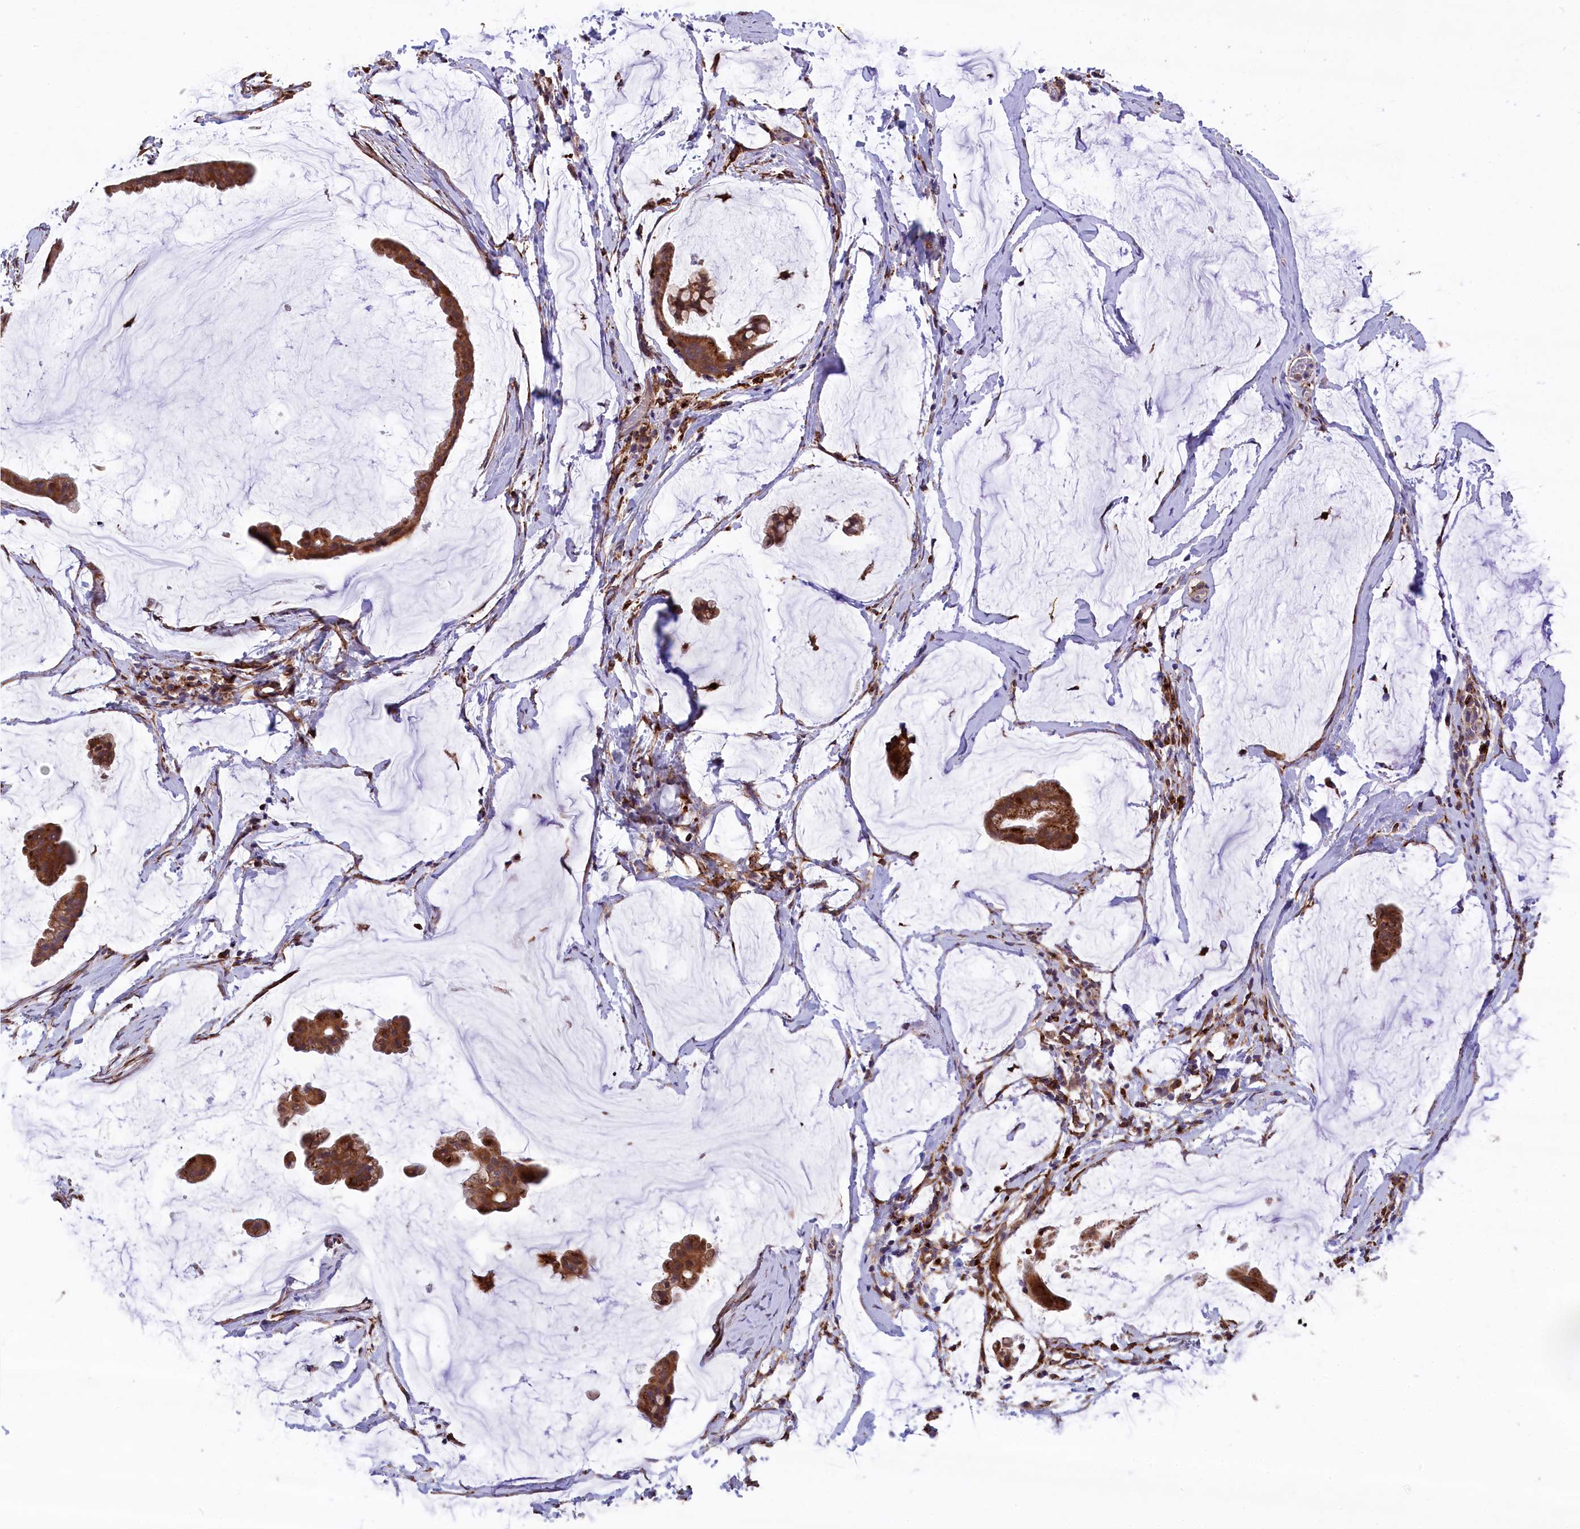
{"staining": {"intensity": "moderate", "quantity": ">75%", "location": "cytoplasmic/membranous"}, "tissue": "ovarian cancer", "cell_type": "Tumor cells", "image_type": "cancer", "snomed": [{"axis": "morphology", "description": "Cystadenocarcinoma, mucinous, NOS"}, {"axis": "topography", "description": "Ovary"}], "caption": "A photomicrograph of human mucinous cystadenocarcinoma (ovarian) stained for a protein demonstrates moderate cytoplasmic/membranous brown staining in tumor cells. (DAB (3,3'-diaminobenzidine) IHC, brown staining for protein, blue staining for nuclei).", "gene": "MAN2B1", "patient": {"sex": "female", "age": 73}}